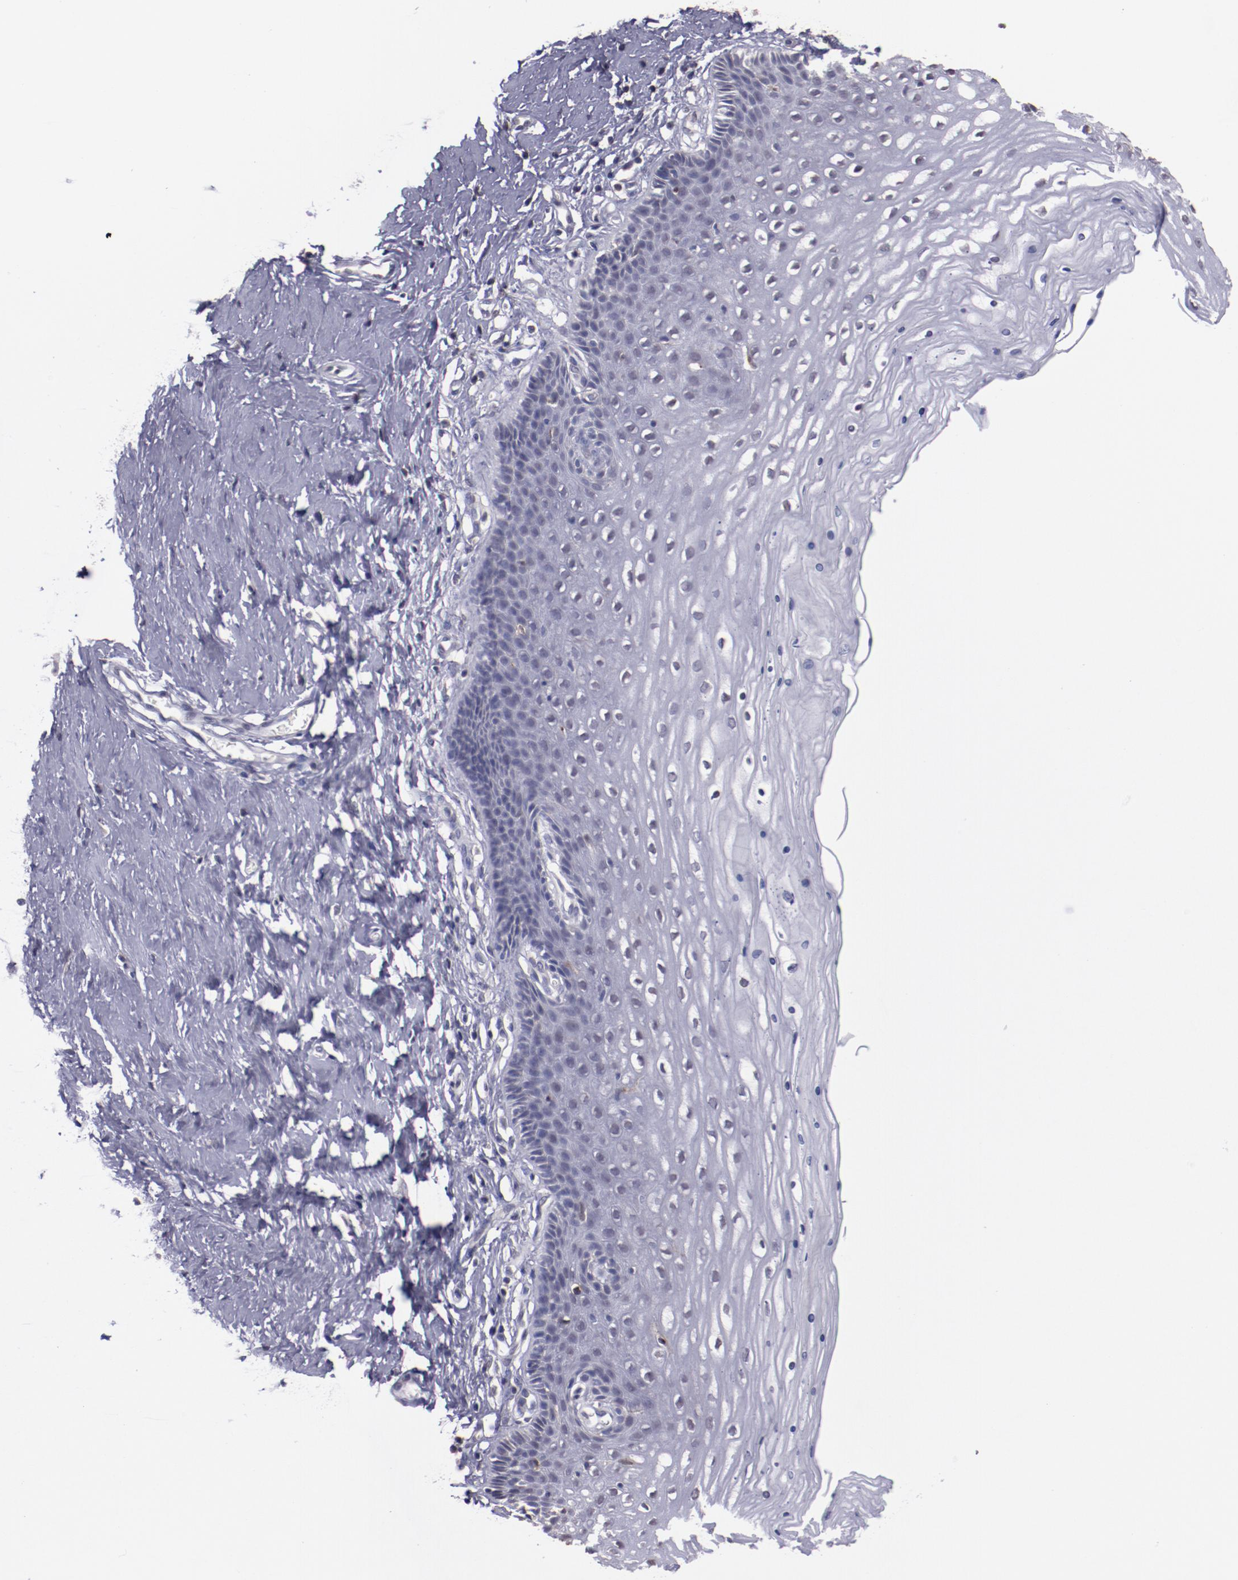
{"staining": {"intensity": "weak", "quantity": "<25%", "location": "cytoplasmic/membranous"}, "tissue": "cervix", "cell_type": "Glandular cells", "image_type": "normal", "snomed": [{"axis": "morphology", "description": "Normal tissue, NOS"}, {"axis": "topography", "description": "Cervix"}], "caption": "An immunohistochemistry micrograph of normal cervix is shown. There is no staining in glandular cells of cervix. (Brightfield microscopy of DAB IHC at high magnification).", "gene": "NRXN3", "patient": {"sex": "female", "age": 39}}